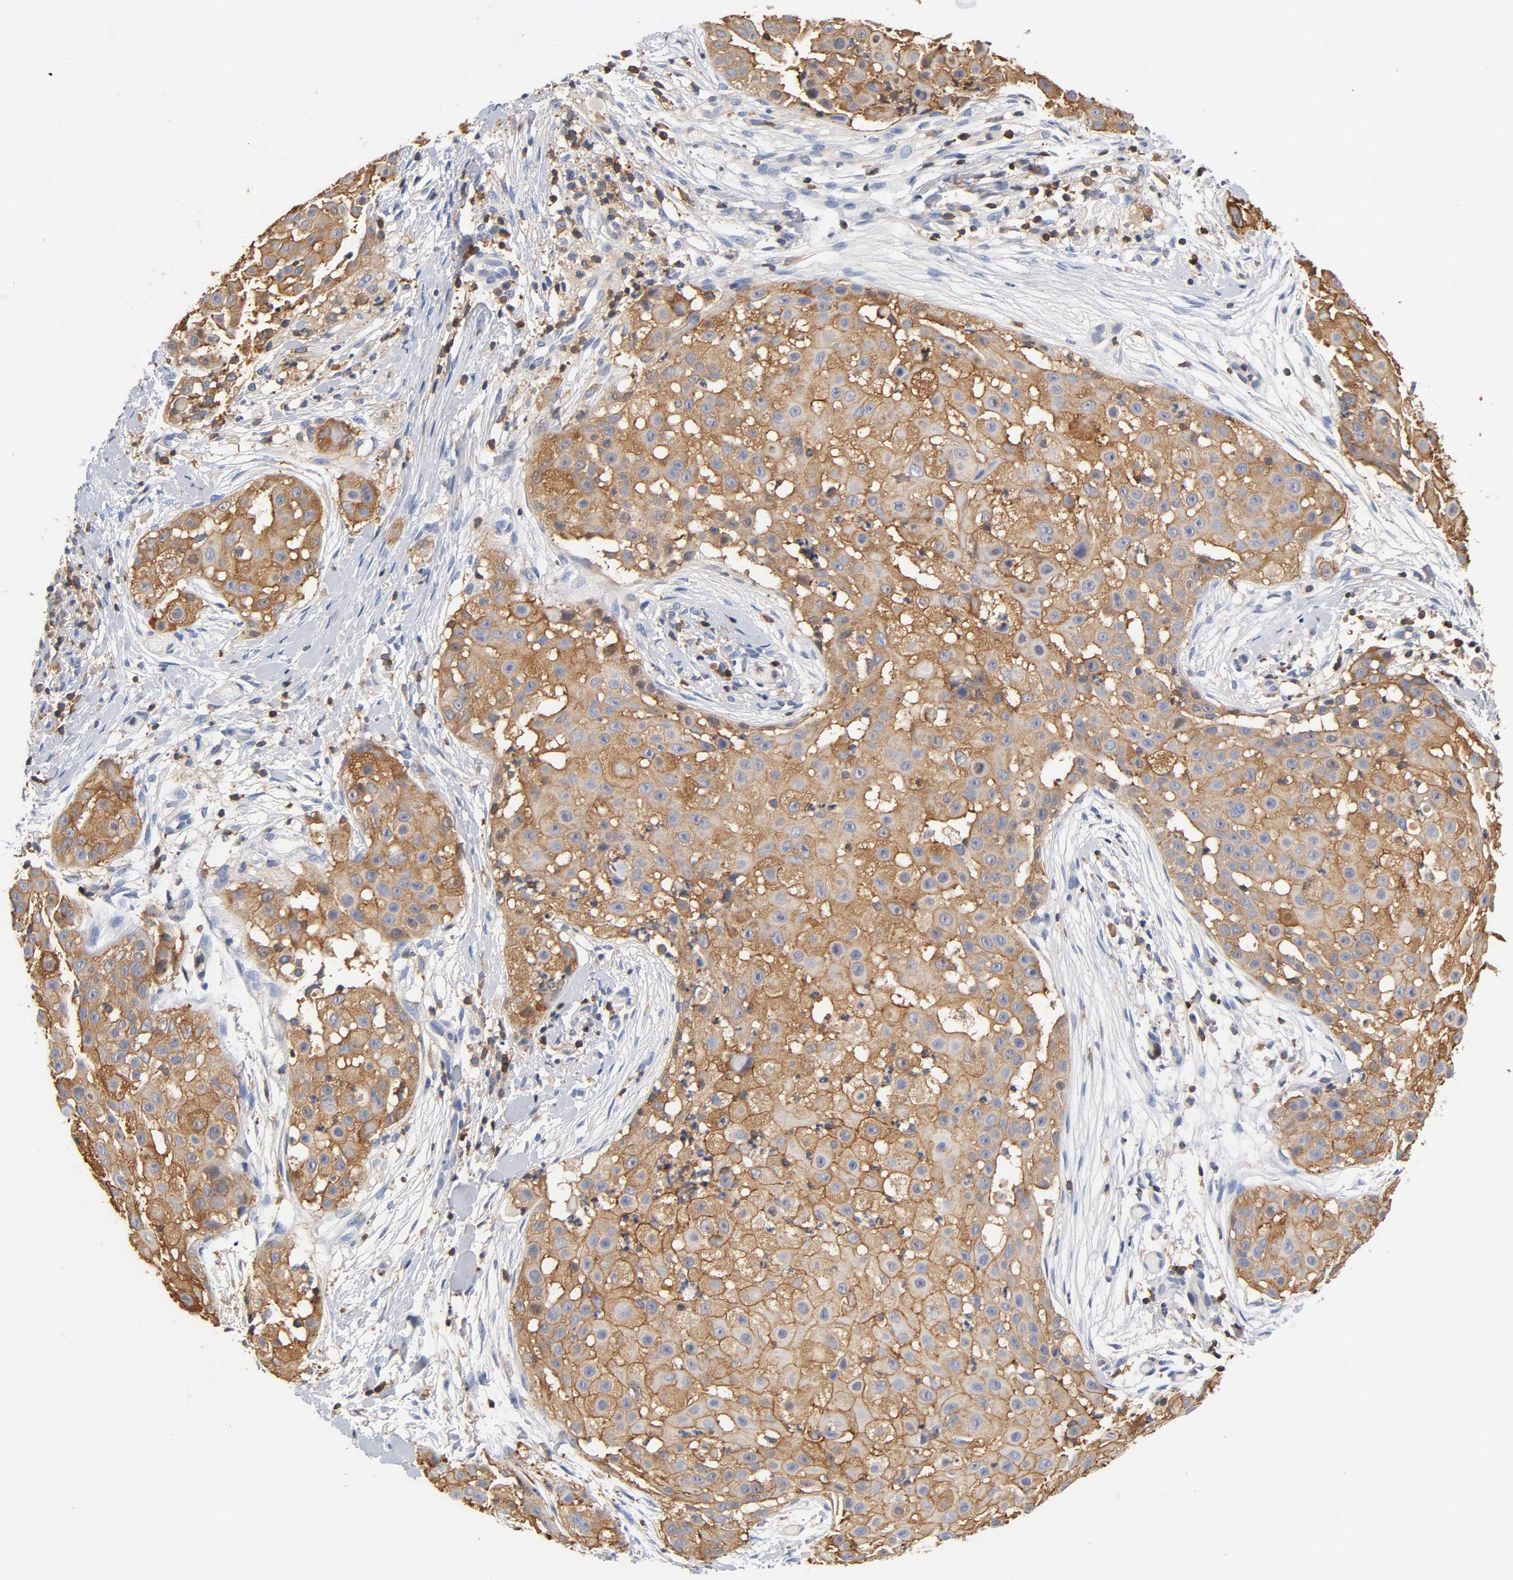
{"staining": {"intensity": "moderate", "quantity": ">75%", "location": "cytoplasmic/membranous"}, "tissue": "skin cancer", "cell_type": "Tumor cells", "image_type": "cancer", "snomed": [{"axis": "morphology", "description": "Squamous cell carcinoma, NOS"}, {"axis": "topography", "description": "Skin"}], "caption": "DAB (3,3'-diaminobenzidine) immunohistochemical staining of human skin cancer (squamous cell carcinoma) displays moderate cytoplasmic/membranous protein expression in approximately >75% of tumor cells. (DAB IHC with brightfield microscopy, high magnification).", "gene": "EZR", "patient": {"sex": "female", "age": 57}}